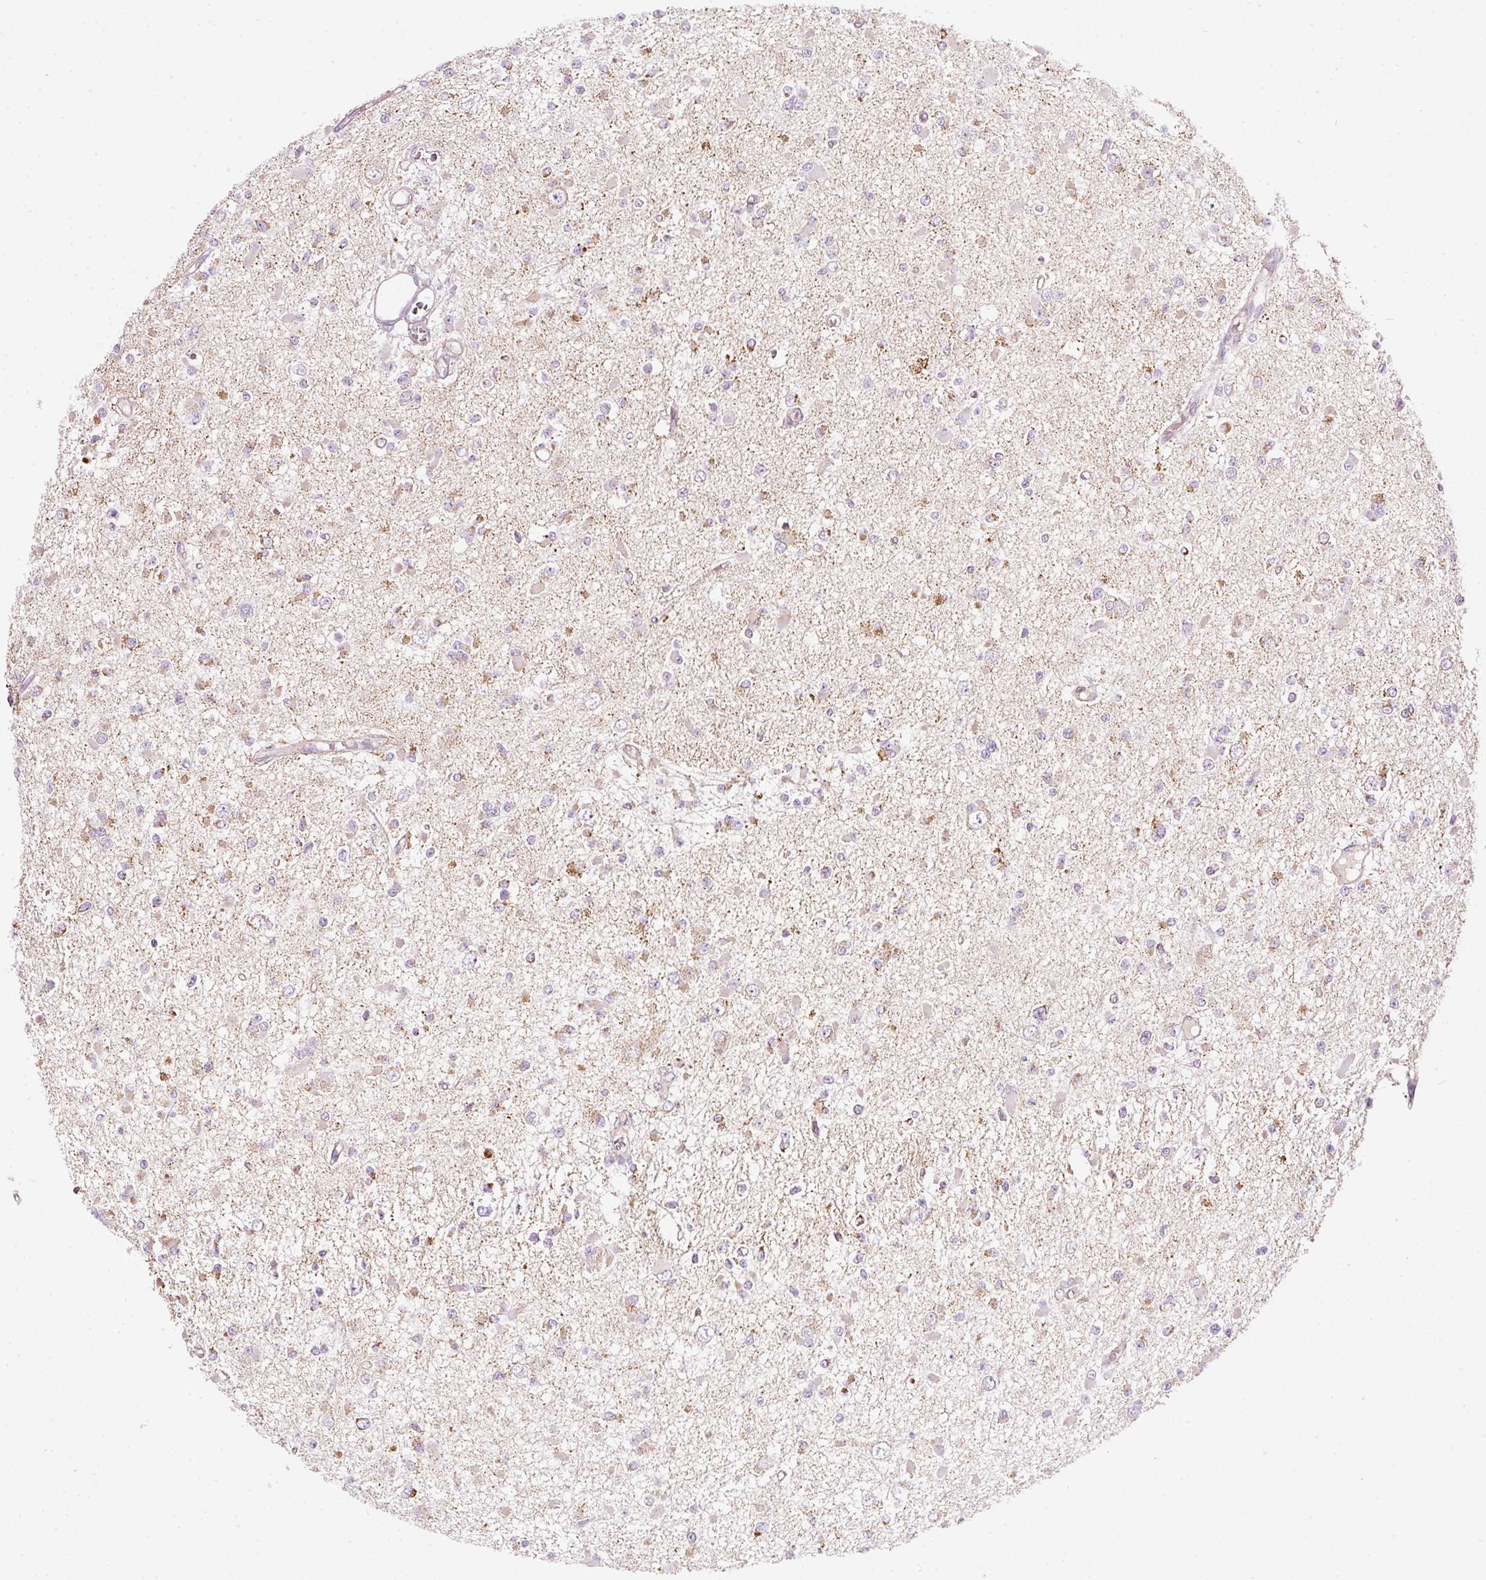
{"staining": {"intensity": "moderate", "quantity": "<25%", "location": "cytoplasmic/membranous"}, "tissue": "glioma", "cell_type": "Tumor cells", "image_type": "cancer", "snomed": [{"axis": "morphology", "description": "Glioma, malignant, Low grade"}, {"axis": "topography", "description": "Brain"}], "caption": "Immunohistochemistry photomicrograph of neoplastic tissue: human glioma stained using immunohistochemistry (IHC) exhibits low levels of moderate protein expression localized specifically in the cytoplasmic/membranous of tumor cells, appearing as a cytoplasmic/membranous brown color.", "gene": "SDHA", "patient": {"sex": "female", "age": 22}}